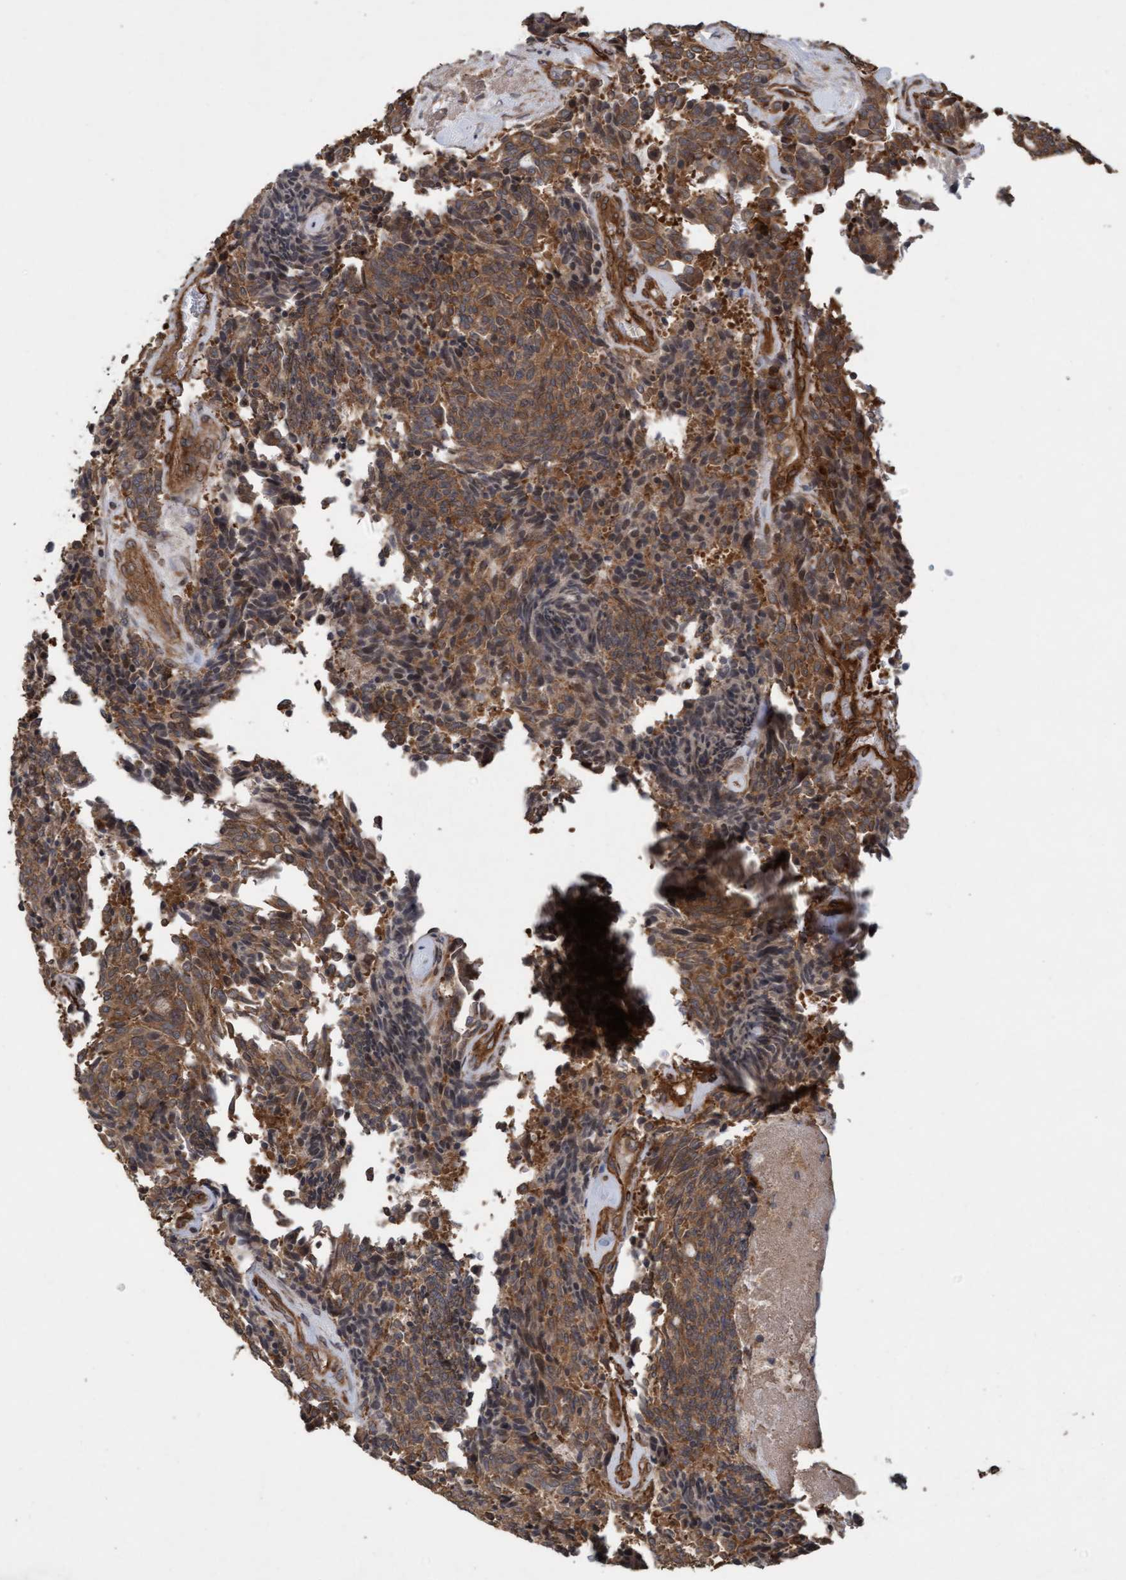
{"staining": {"intensity": "moderate", "quantity": ">75%", "location": "cytoplasmic/membranous"}, "tissue": "carcinoid", "cell_type": "Tumor cells", "image_type": "cancer", "snomed": [{"axis": "morphology", "description": "Carcinoid, malignant, NOS"}, {"axis": "topography", "description": "Pancreas"}], "caption": "Carcinoid was stained to show a protein in brown. There is medium levels of moderate cytoplasmic/membranous staining in approximately >75% of tumor cells.", "gene": "CDC42EP4", "patient": {"sex": "female", "age": 54}}